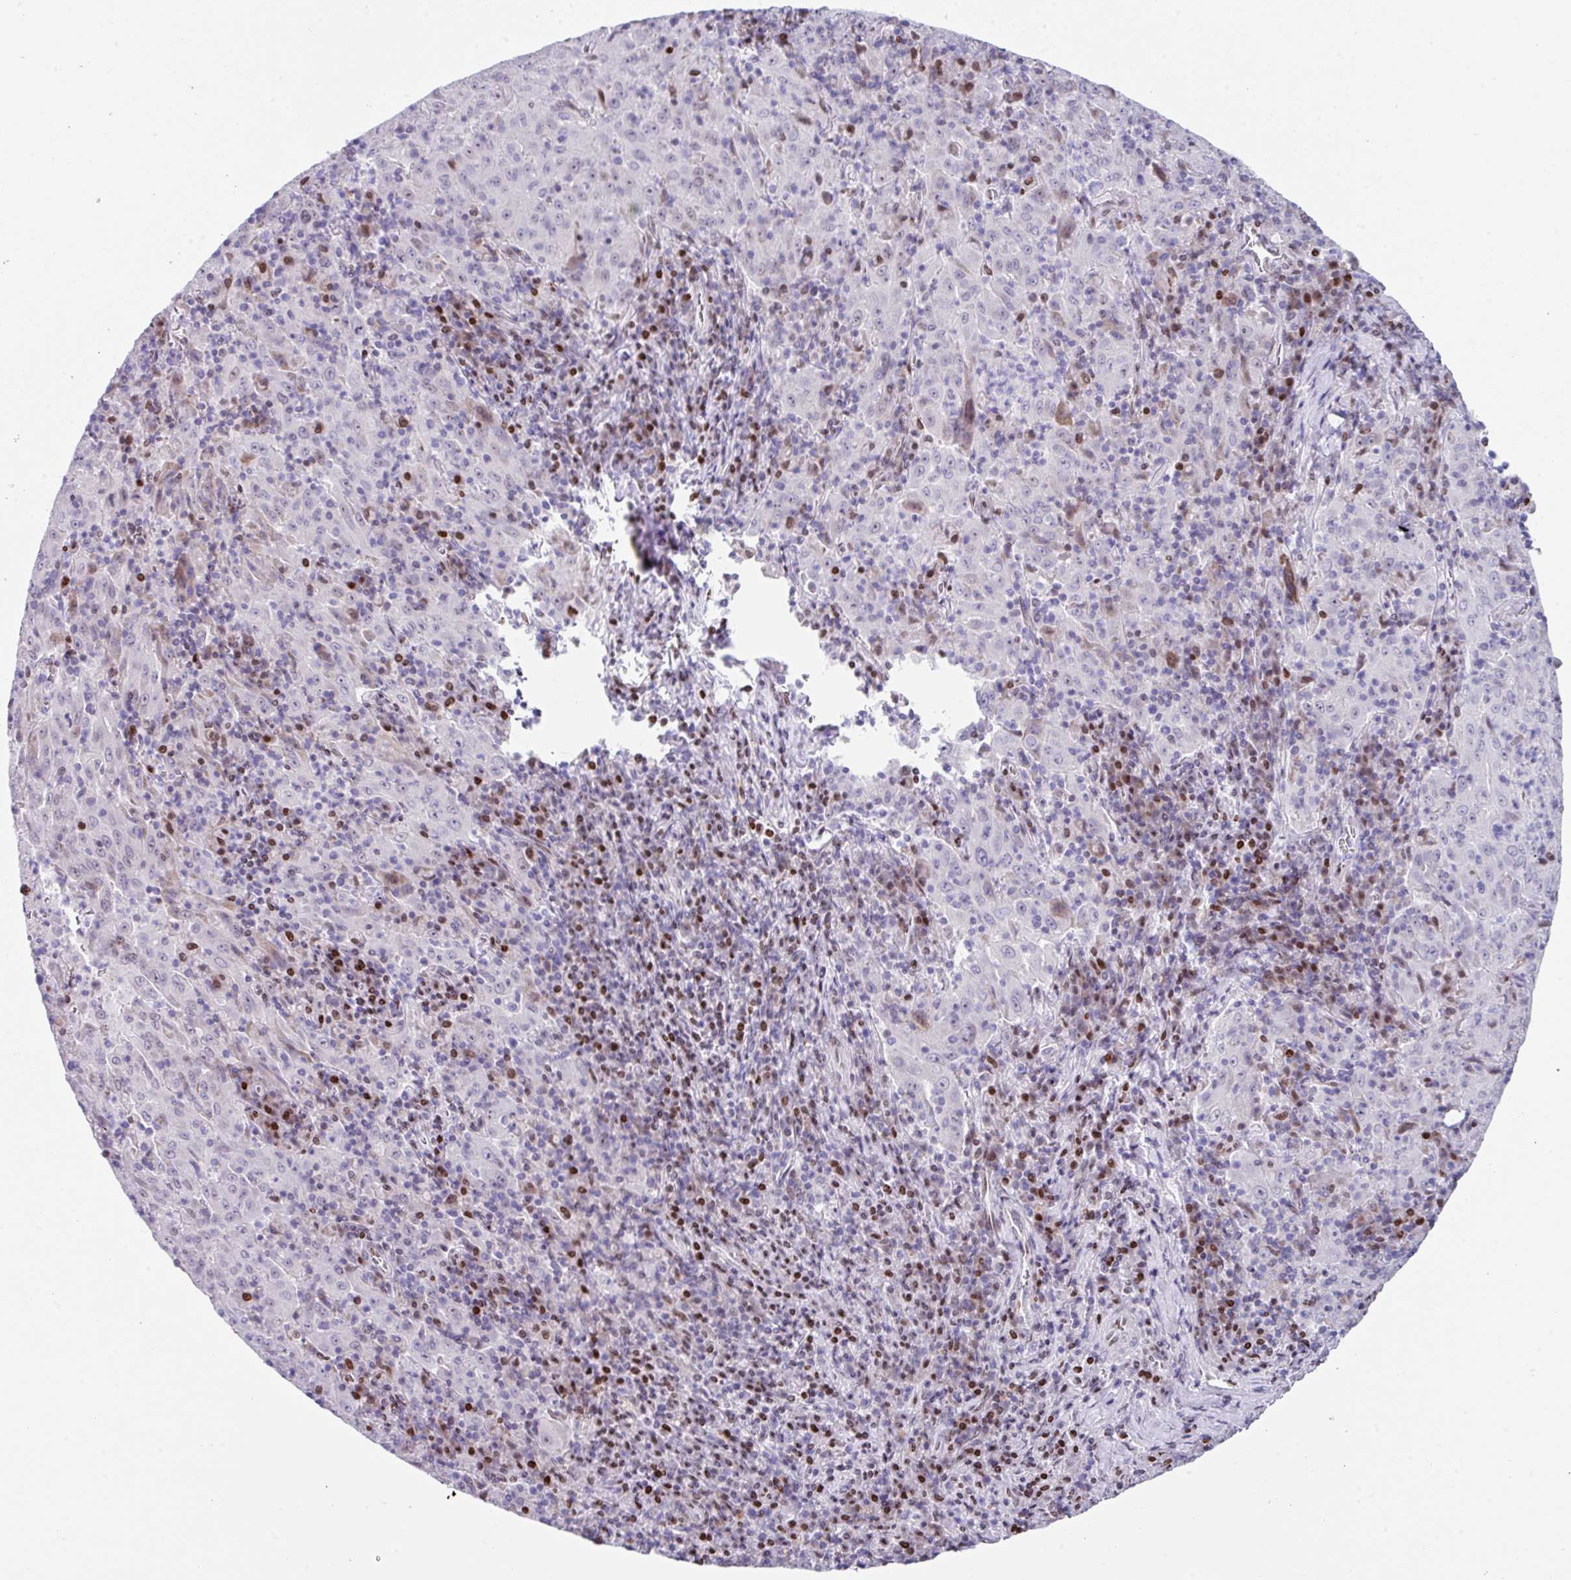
{"staining": {"intensity": "negative", "quantity": "none", "location": "none"}, "tissue": "pancreatic cancer", "cell_type": "Tumor cells", "image_type": "cancer", "snomed": [{"axis": "morphology", "description": "Adenocarcinoma, NOS"}, {"axis": "topography", "description": "Pancreas"}], "caption": "Adenocarcinoma (pancreatic) stained for a protein using IHC displays no expression tumor cells.", "gene": "TCF3", "patient": {"sex": "male", "age": 63}}